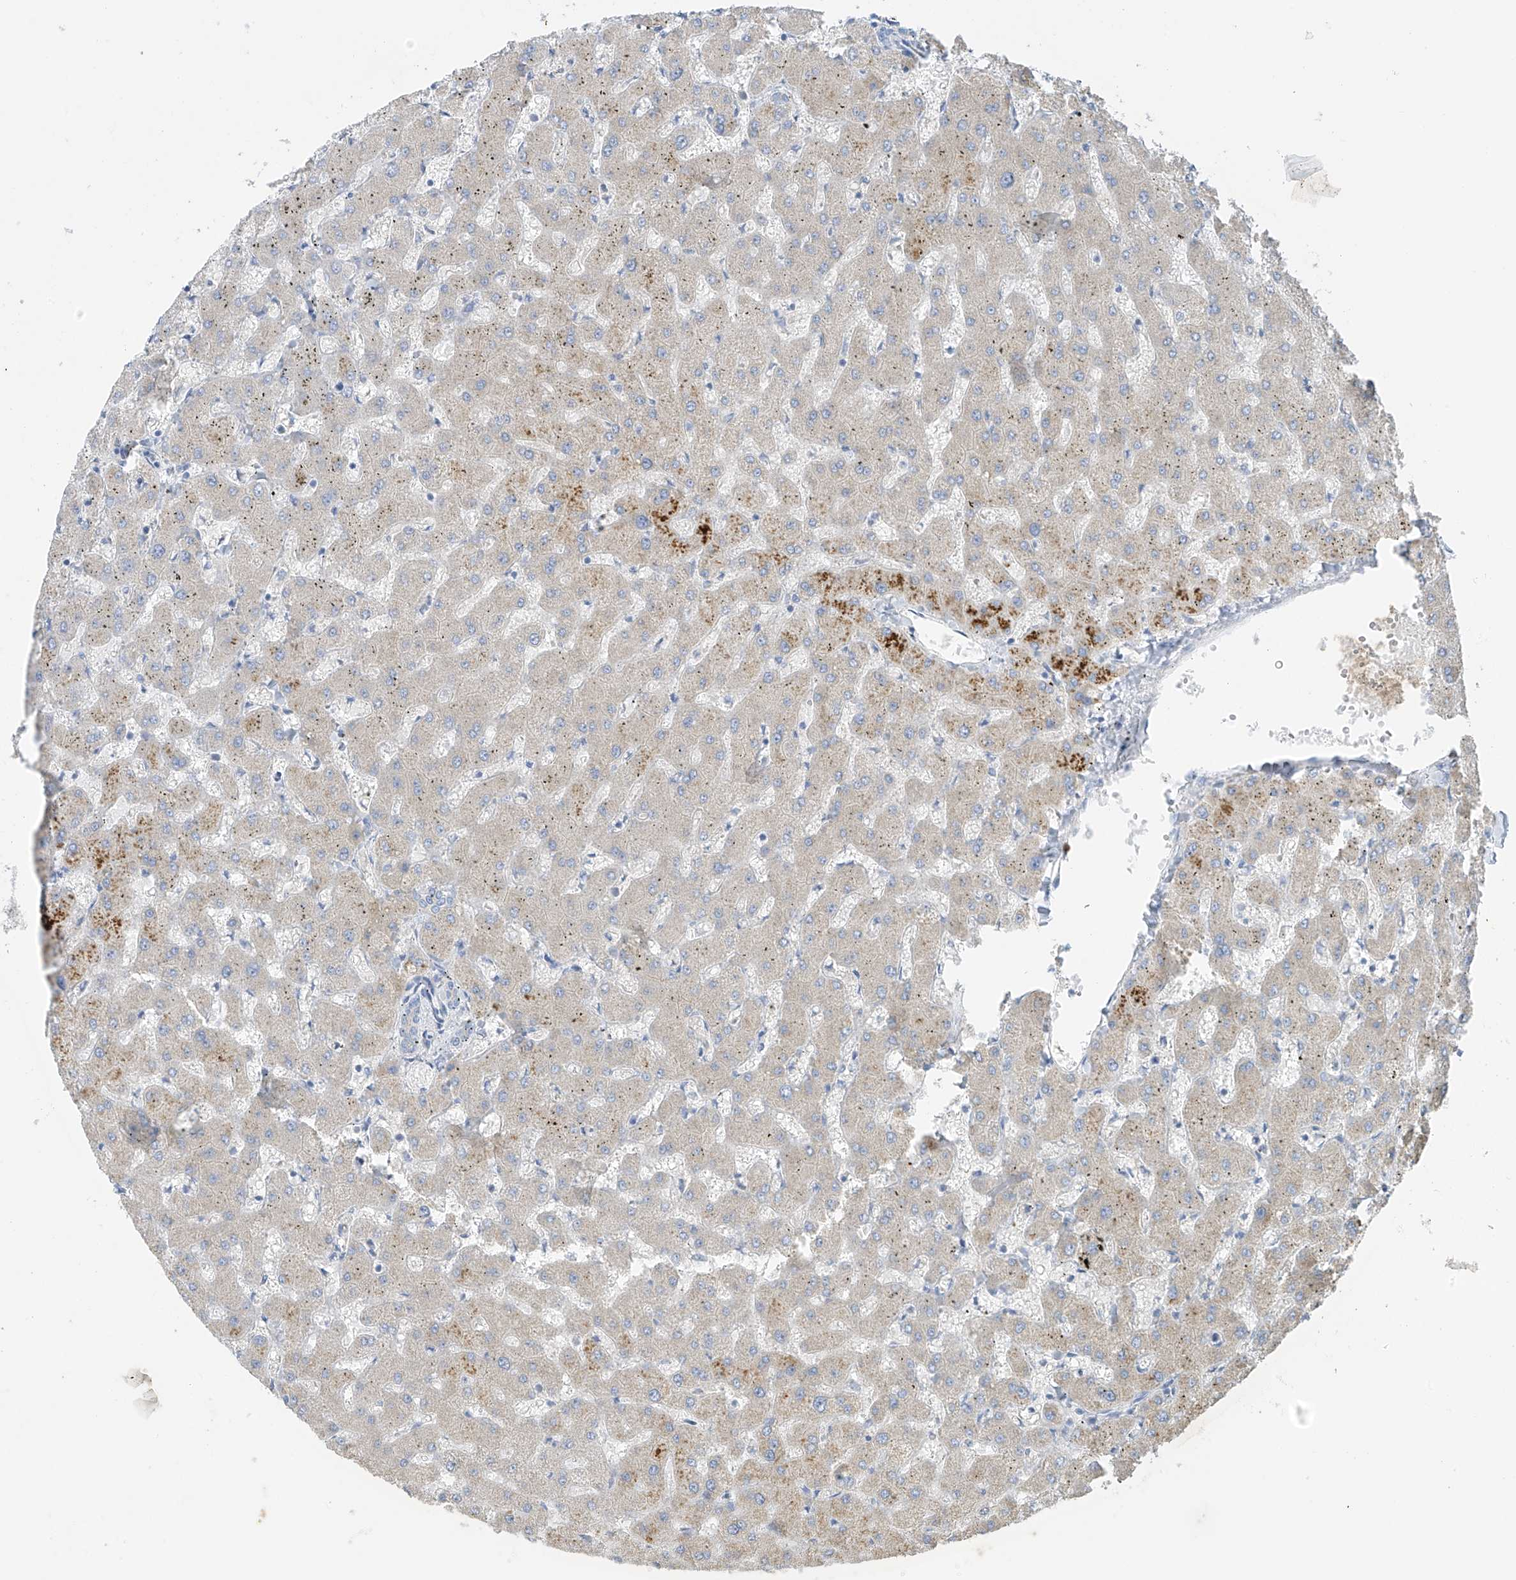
{"staining": {"intensity": "negative", "quantity": "none", "location": "none"}, "tissue": "liver", "cell_type": "Cholangiocytes", "image_type": "normal", "snomed": [{"axis": "morphology", "description": "Normal tissue, NOS"}, {"axis": "topography", "description": "Liver"}], "caption": "High power microscopy micrograph of an IHC photomicrograph of normal liver, revealing no significant positivity in cholangiocytes. (Stains: DAB (3,3'-diaminobenzidine) immunohistochemistry (IHC) with hematoxylin counter stain, Microscopy: brightfield microscopy at high magnification).", "gene": "PRSS12", "patient": {"sex": "female", "age": 63}}